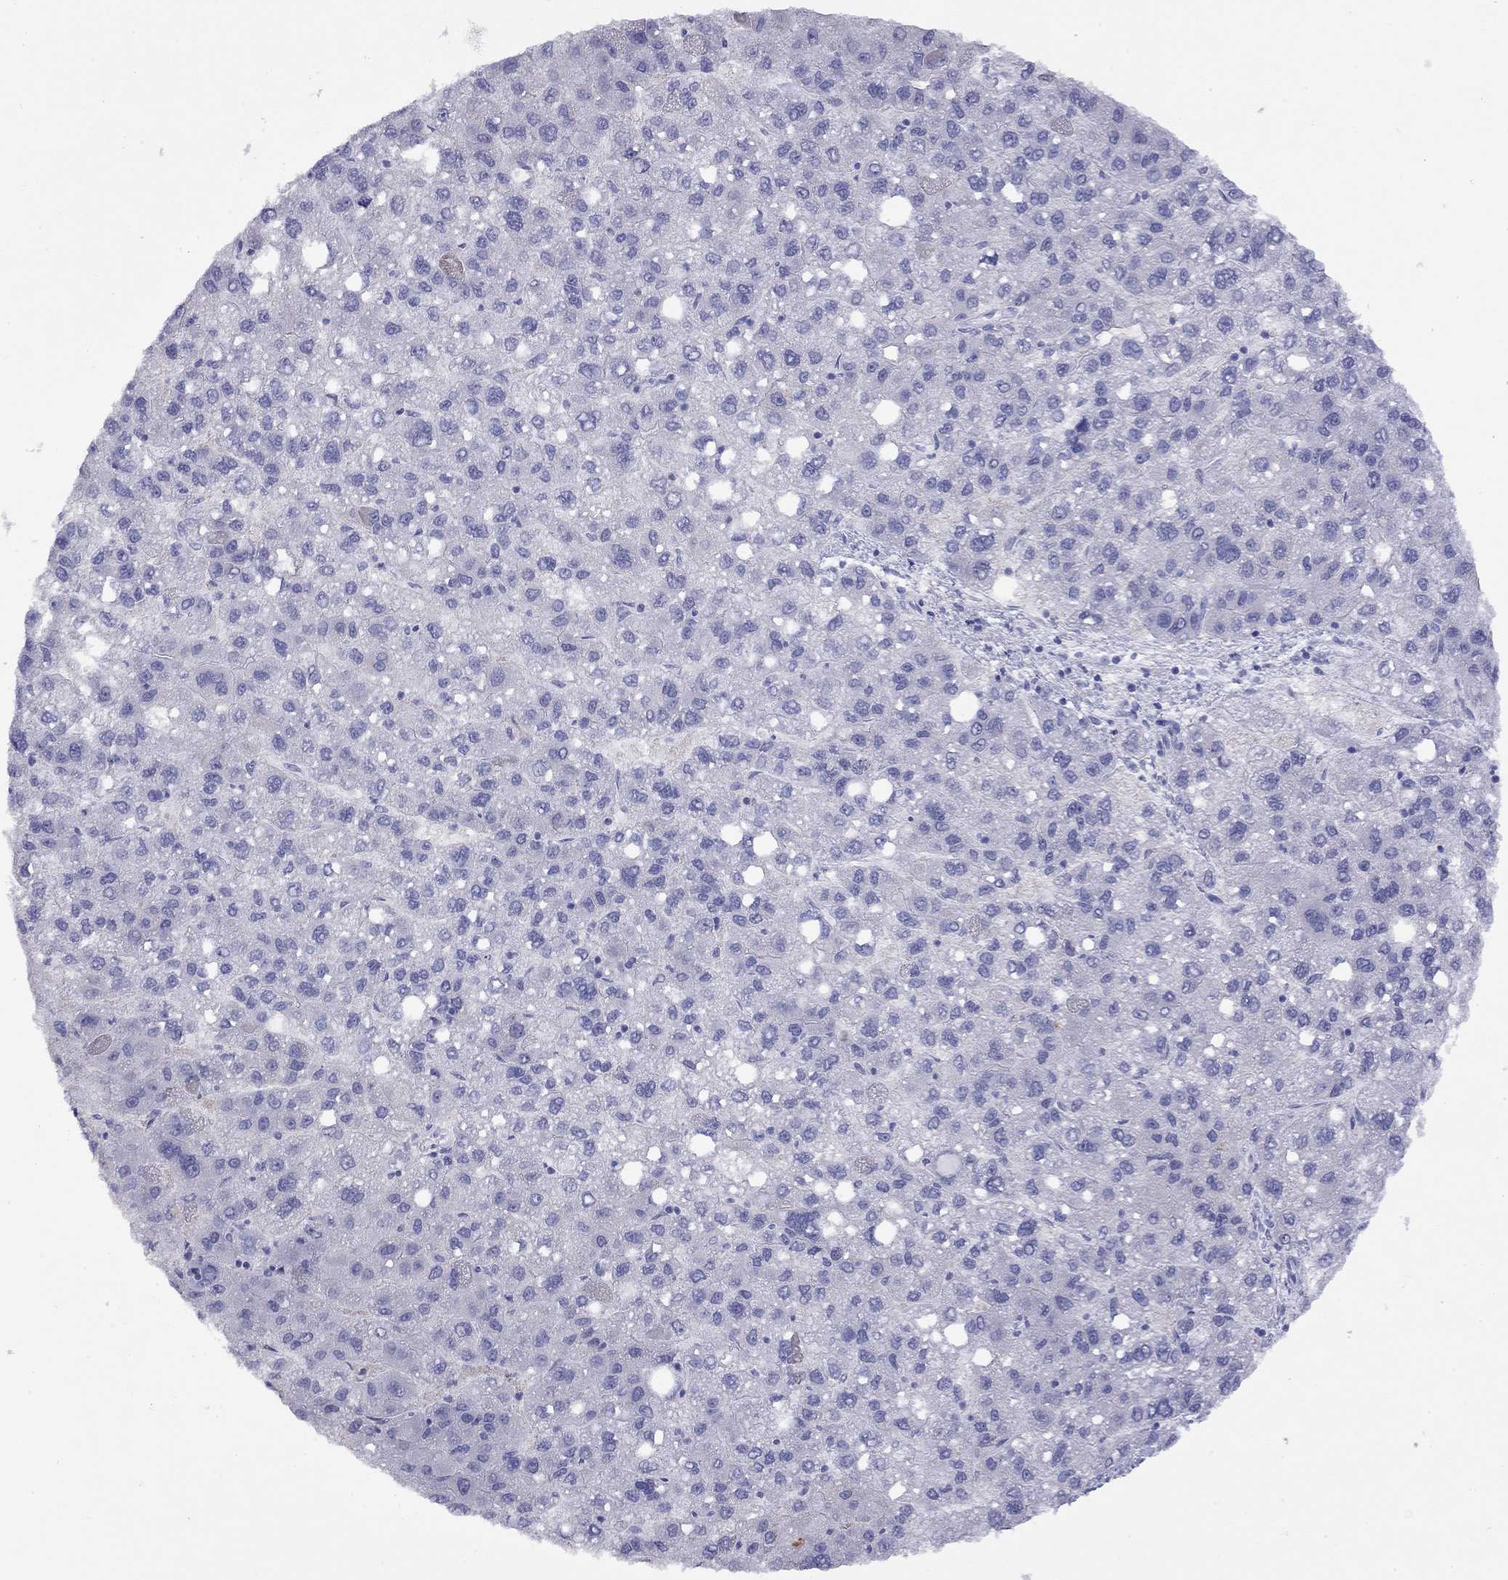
{"staining": {"intensity": "negative", "quantity": "none", "location": "none"}, "tissue": "liver cancer", "cell_type": "Tumor cells", "image_type": "cancer", "snomed": [{"axis": "morphology", "description": "Carcinoma, Hepatocellular, NOS"}, {"axis": "topography", "description": "Liver"}], "caption": "An IHC micrograph of liver cancer (hepatocellular carcinoma) is shown. There is no staining in tumor cells of liver cancer (hepatocellular carcinoma). The staining is performed using DAB brown chromogen with nuclei counter-stained in using hematoxylin.", "gene": "GNAT3", "patient": {"sex": "female", "age": 82}}